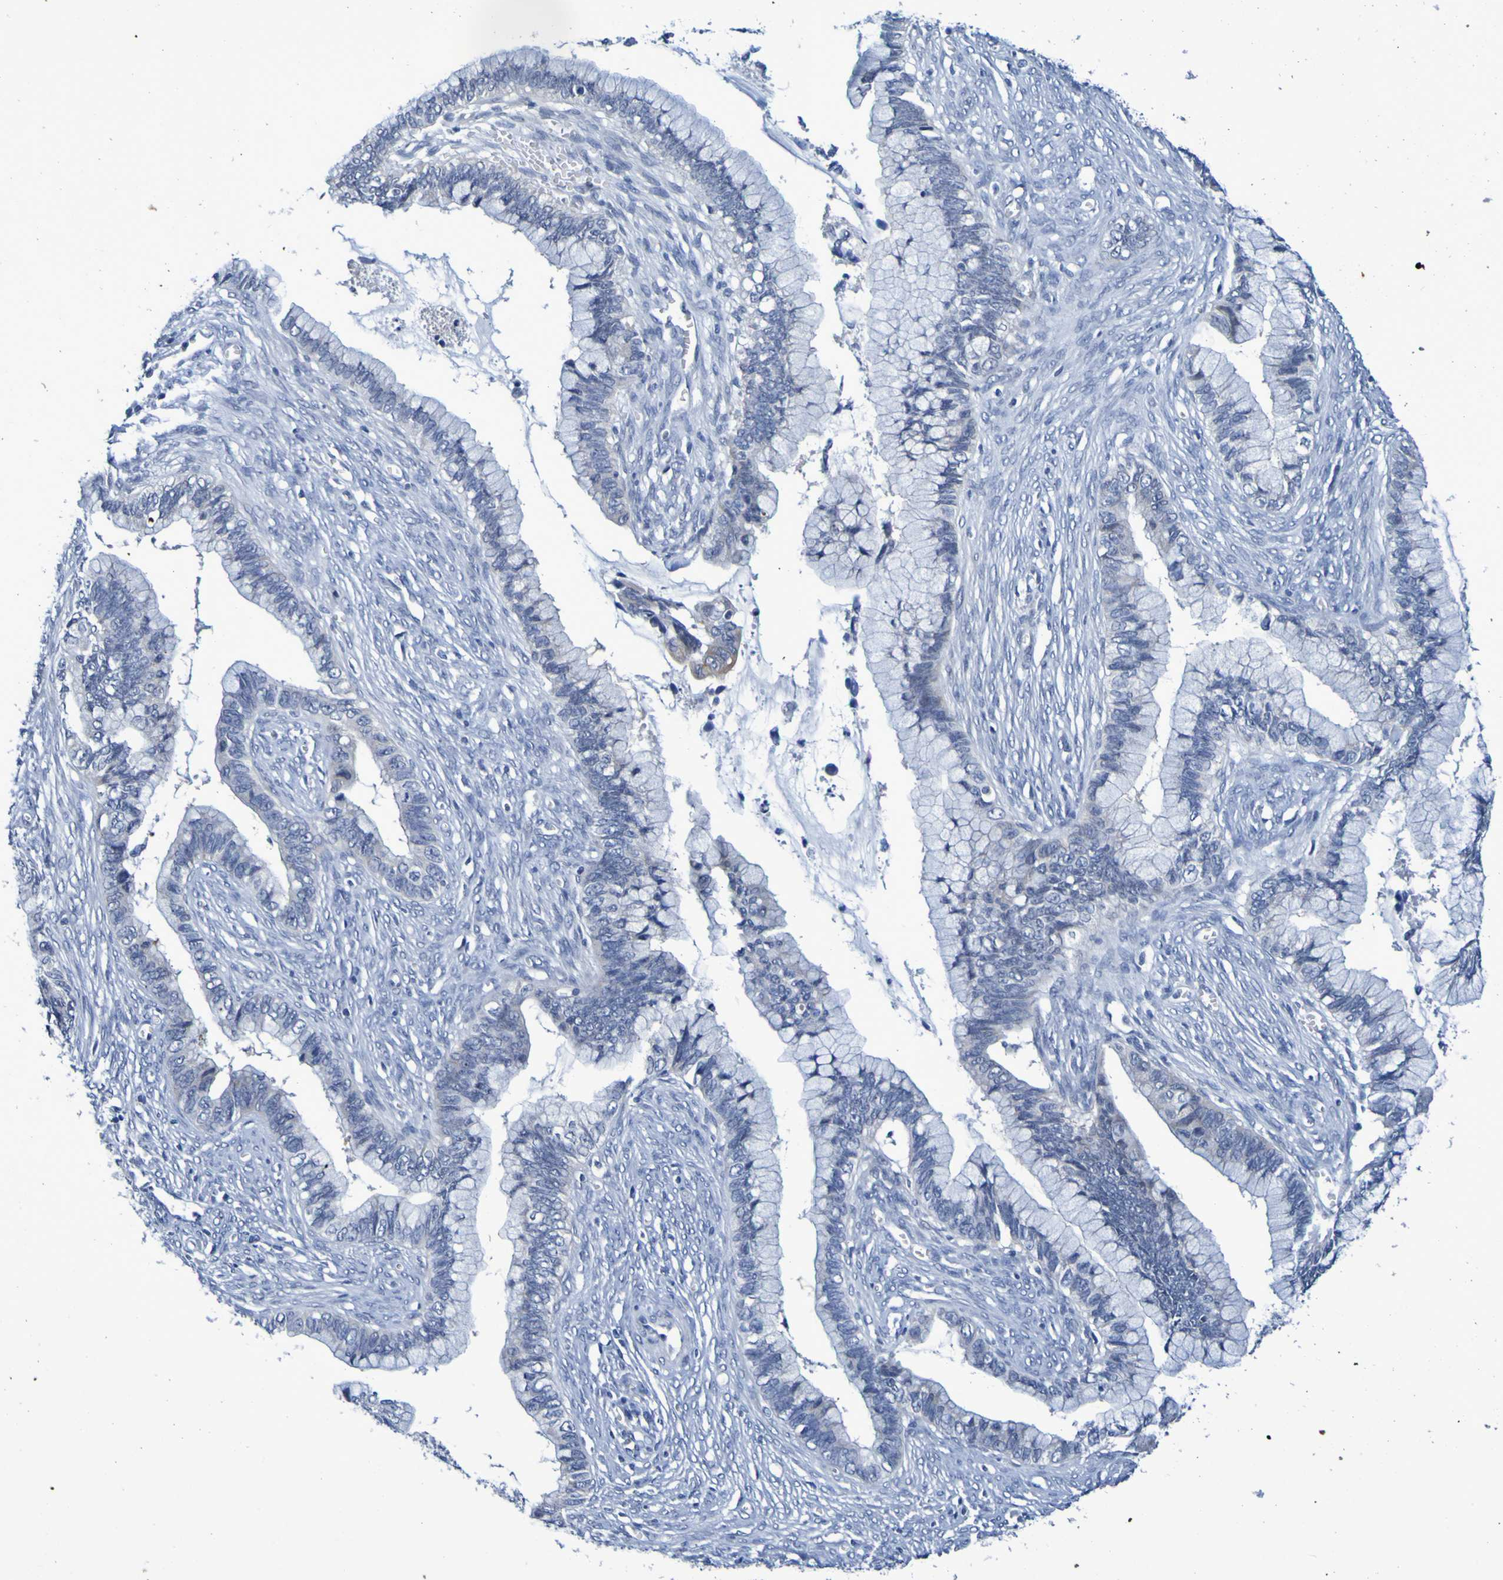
{"staining": {"intensity": "negative", "quantity": "none", "location": "none"}, "tissue": "cervical cancer", "cell_type": "Tumor cells", "image_type": "cancer", "snomed": [{"axis": "morphology", "description": "Adenocarcinoma, NOS"}, {"axis": "topography", "description": "Cervix"}], "caption": "Immunohistochemistry of cervical cancer shows no positivity in tumor cells. (DAB (3,3'-diaminobenzidine) IHC with hematoxylin counter stain).", "gene": "VMA21", "patient": {"sex": "female", "age": 44}}